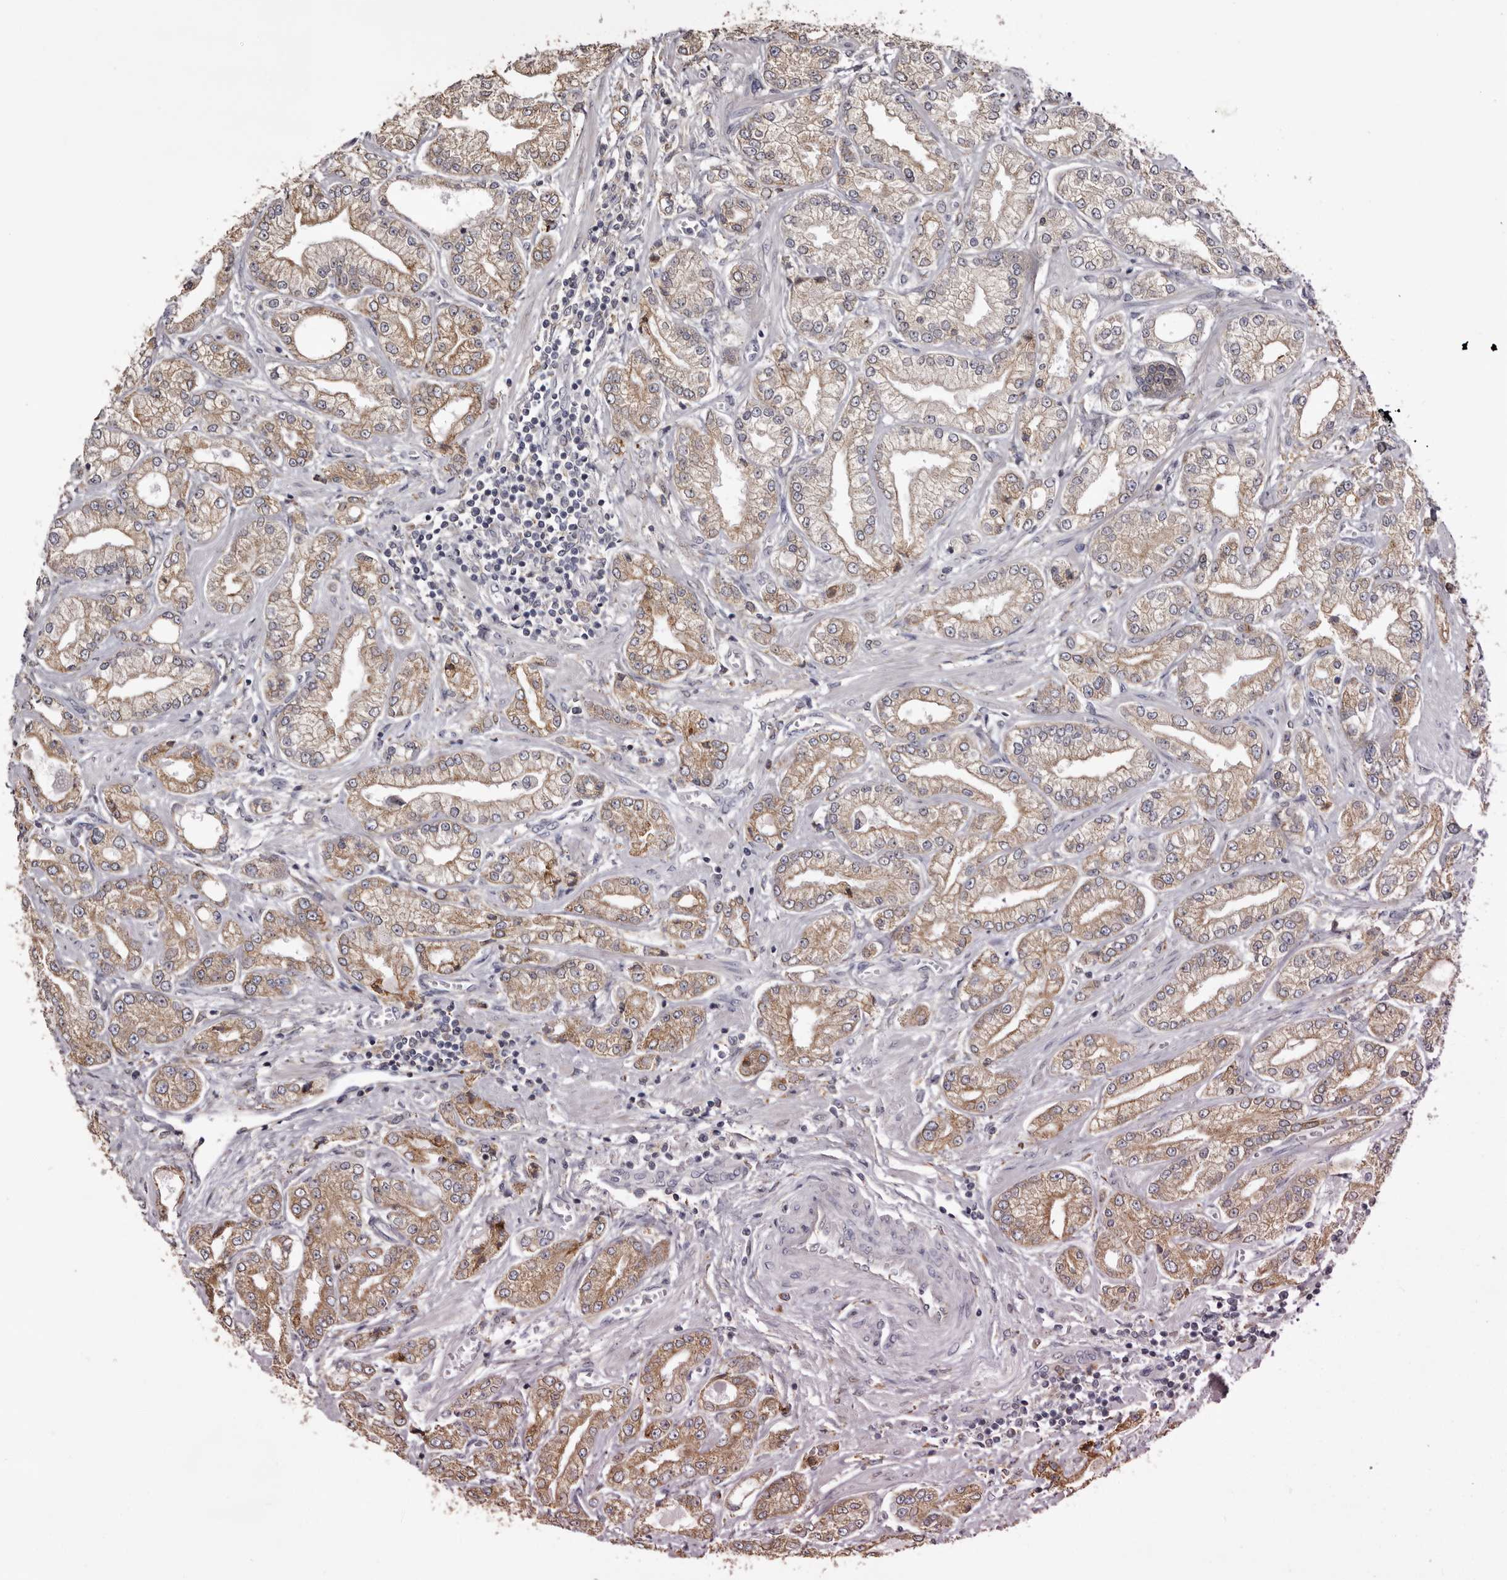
{"staining": {"intensity": "moderate", "quantity": ">75%", "location": "cytoplasmic/membranous"}, "tissue": "prostate cancer", "cell_type": "Tumor cells", "image_type": "cancer", "snomed": [{"axis": "morphology", "description": "Adenocarcinoma, Low grade"}, {"axis": "topography", "description": "Prostate"}], "caption": "The photomicrograph demonstrates a brown stain indicating the presence of a protein in the cytoplasmic/membranous of tumor cells in adenocarcinoma (low-grade) (prostate).", "gene": "PIGX", "patient": {"sex": "male", "age": 62}}